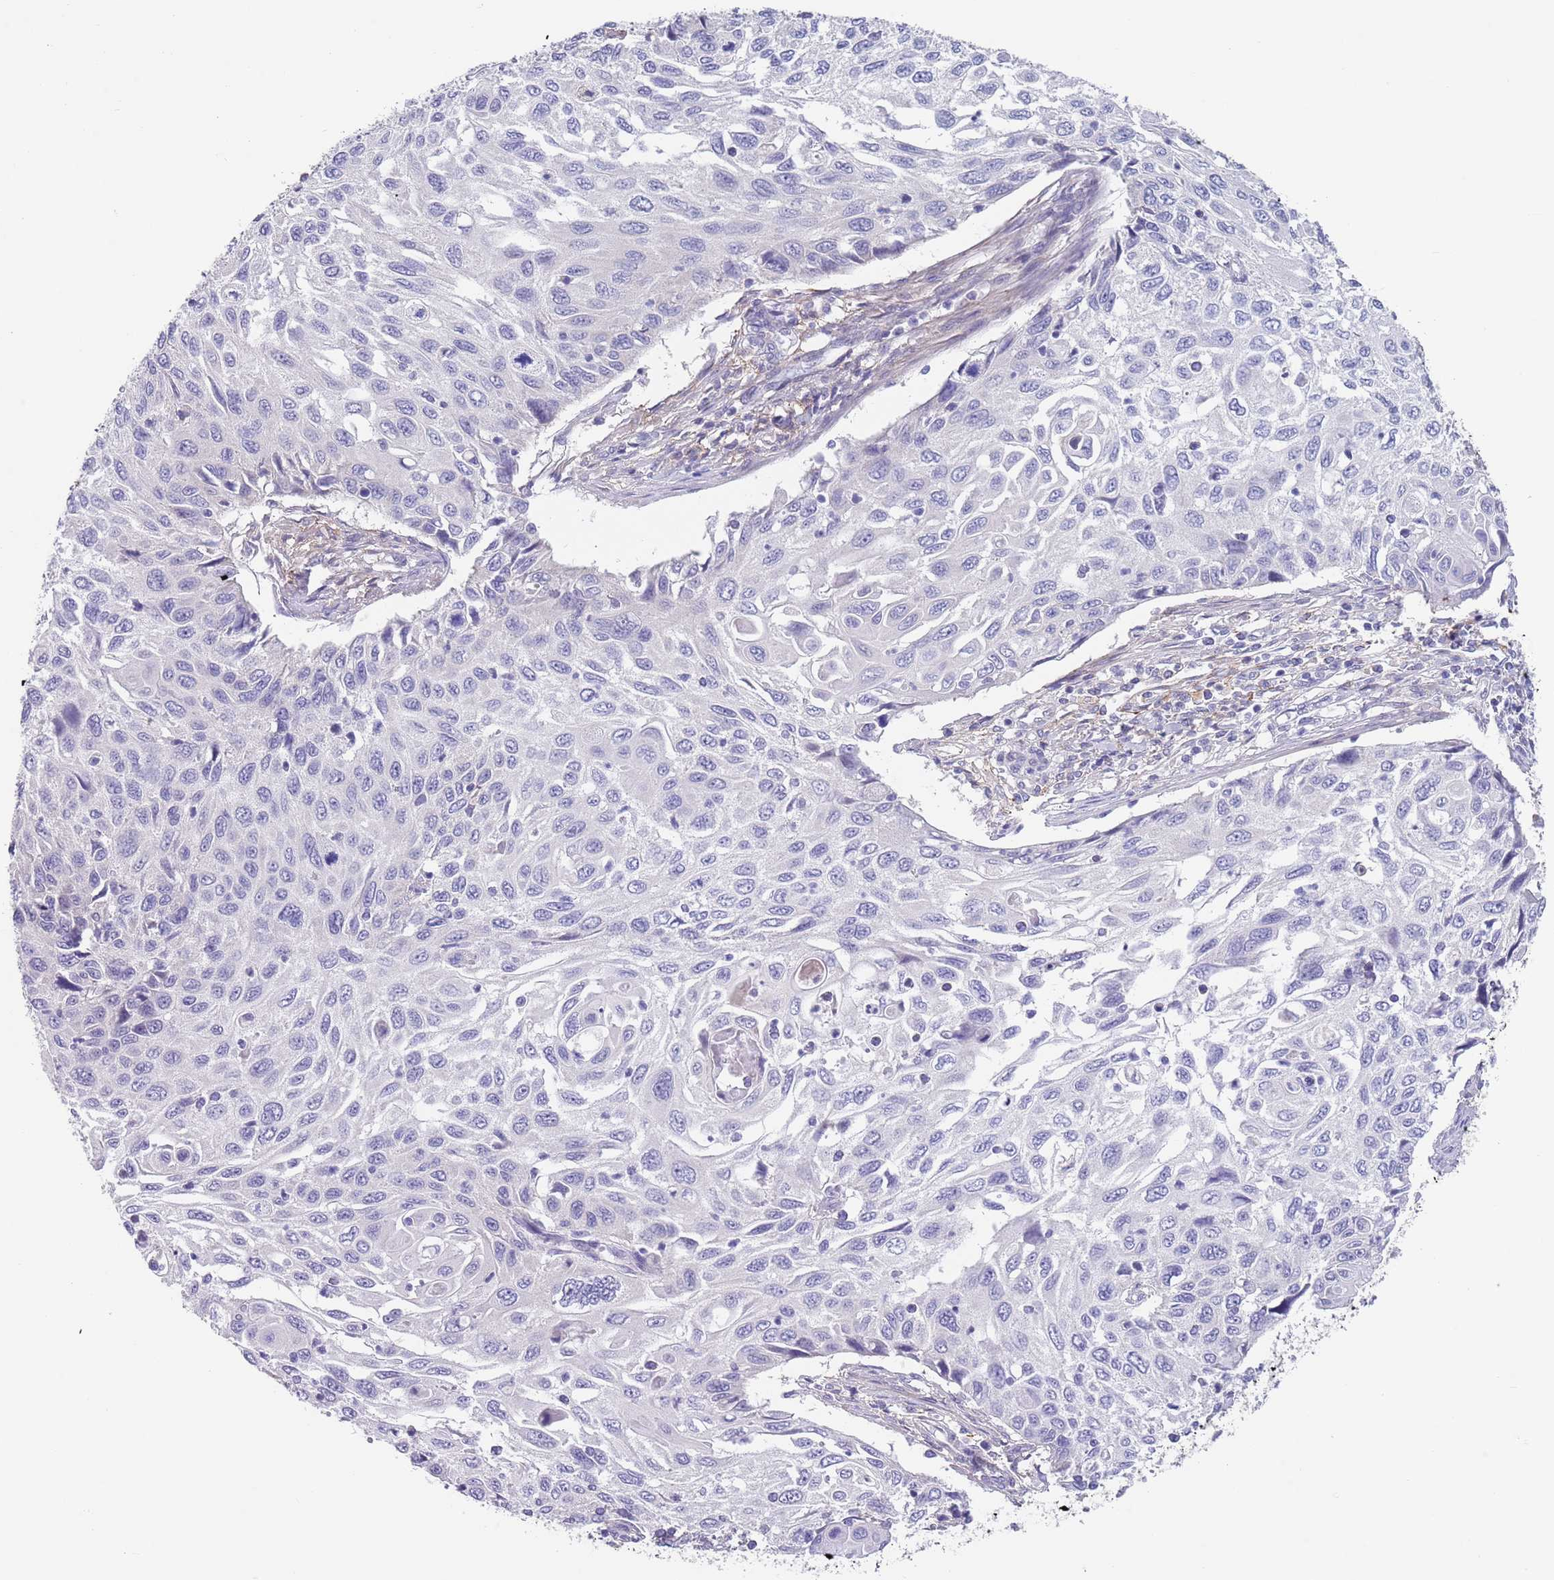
{"staining": {"intensity": "negative", "quantity": "none", "location": "none"}, "tissue": "cervical cancer", "cell_type": "Tumor cells", "image_type": "cancer", "snomed": [{"axis": "morphology", "description": "Squamous cell carcinoma, NOS"}, {"axis": "topography", "description": "Cervix"}], "caption": "Image shows no significant protein expression in tumor cells of cervical squamous cell carcinoma.", "gene": "RNF169", "patient": {"sex": "female", "age": 70}}